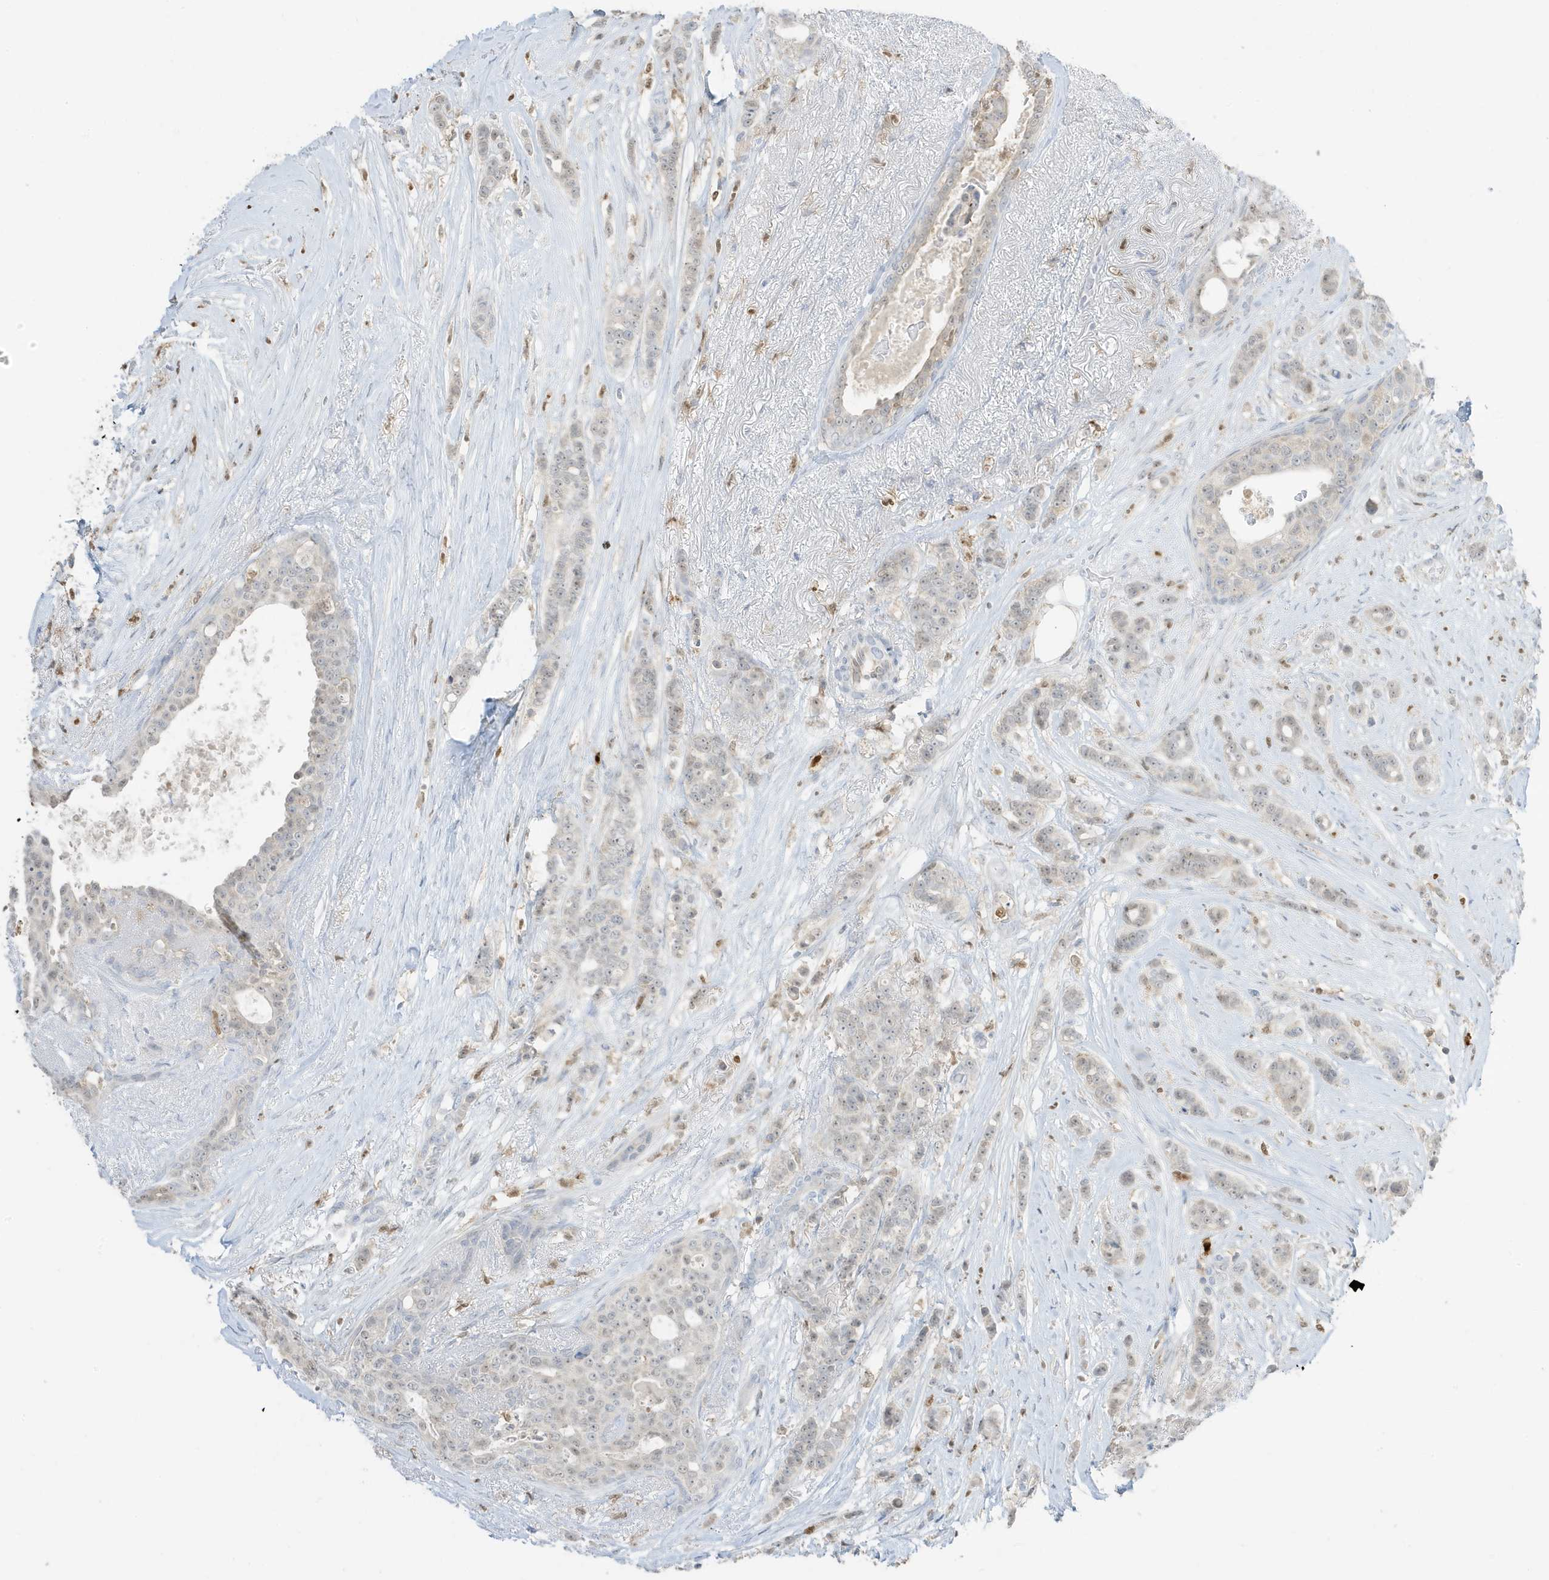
{"staining": {"intensity": "weak", "quantity": "<25%", "location": "nuclear"}, "tissue": "breast cancer", "cell_type": "Tumor cells", "image_type": "cancer", "snomed": [{"axis": "morphology", "description": "Lobular carcinoma"}, {"axis": "topography", "description": "Breast"}], "caption": "Protein analysis of breast cancer demonstrates no significant expression in tumor cells.", "gene": "GCA", "patient": {"sex": "female", "age": 51}}